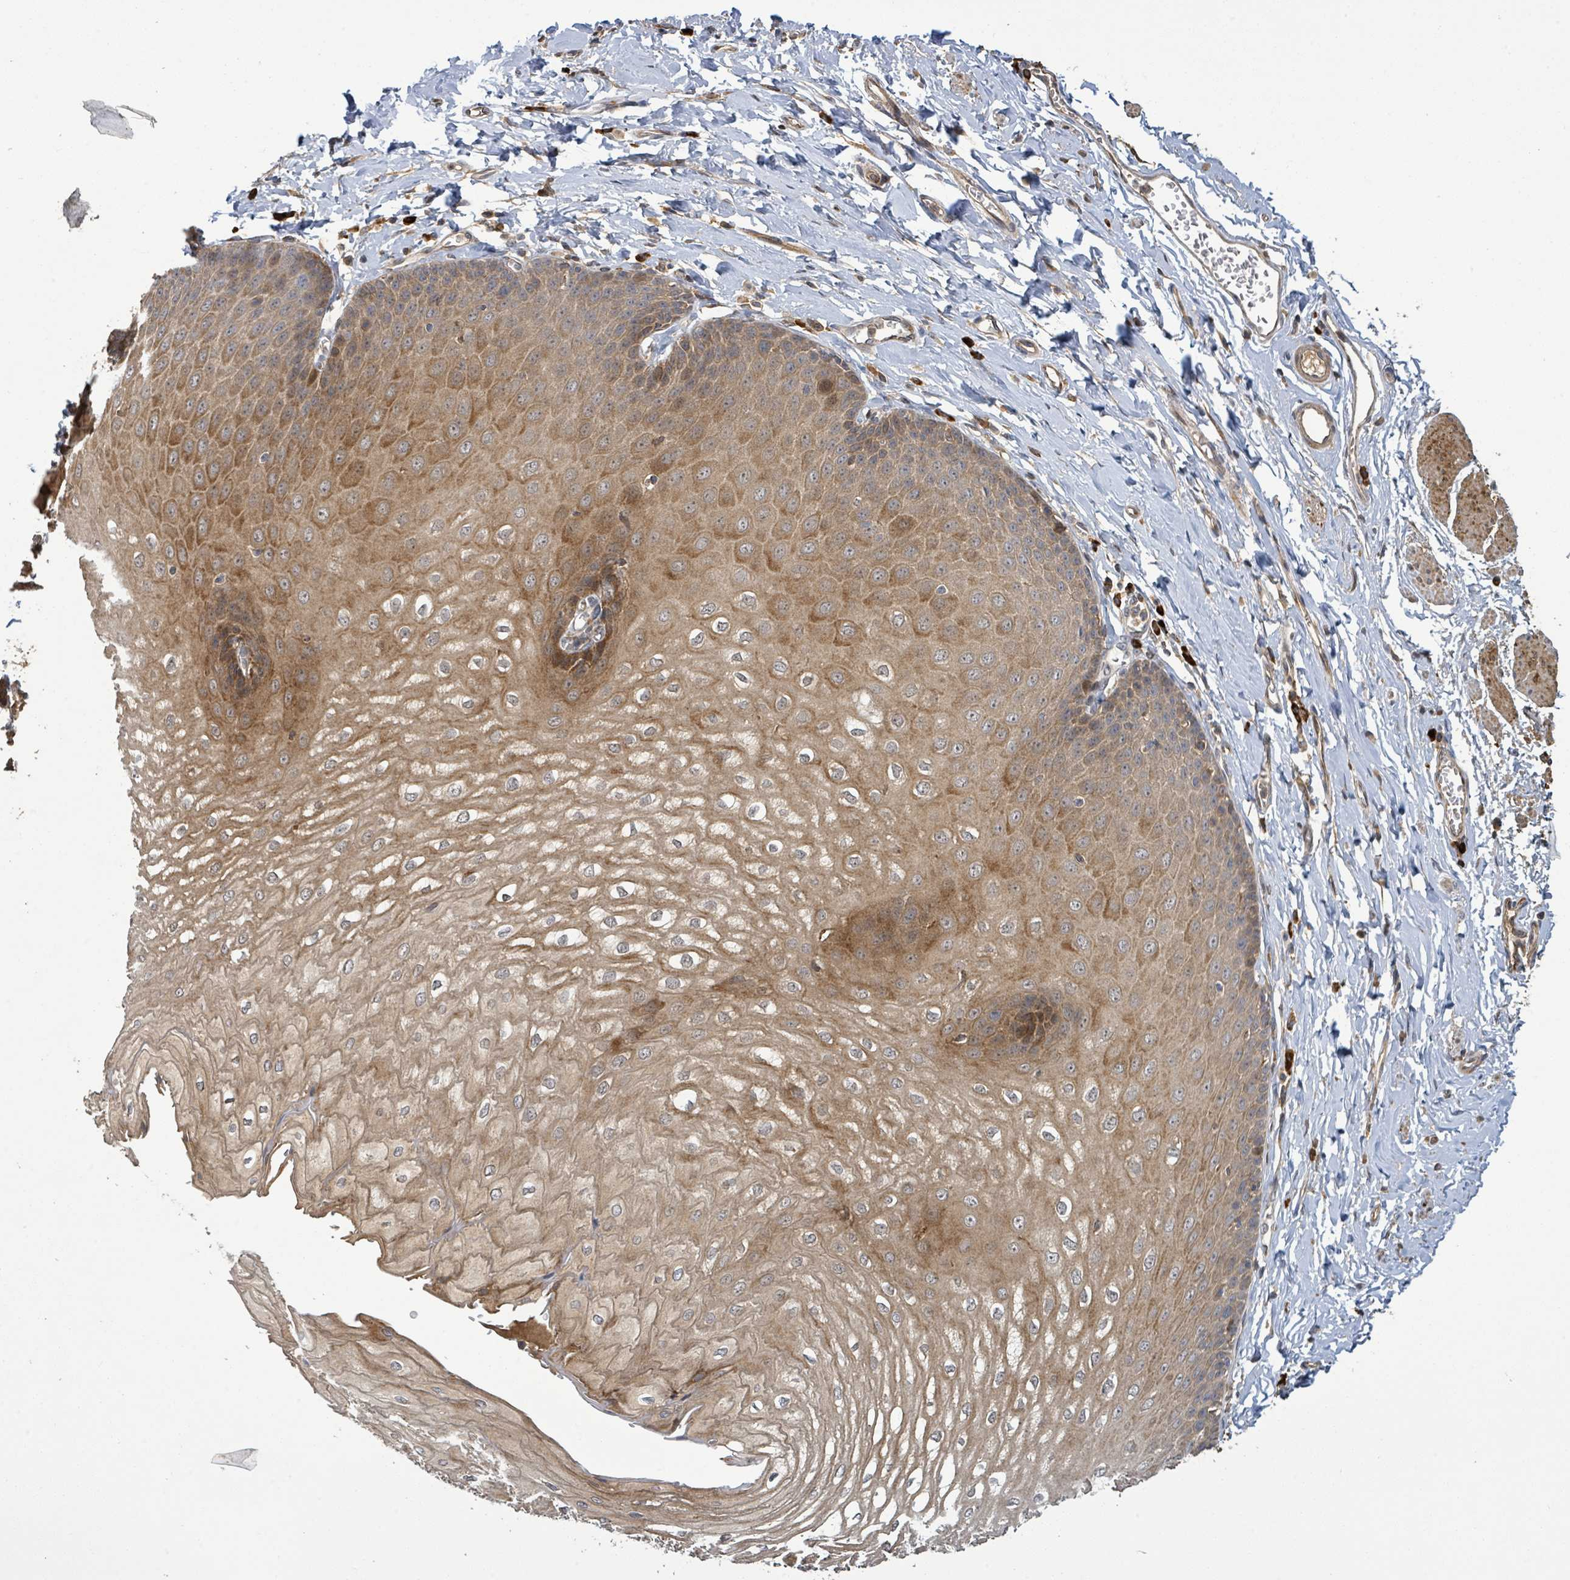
{"staining": {"intensity": "moderate", "quantity": ">75%", "location": "cytoplasmic/membranous"}, "tissue": "esophagus", "cell_type": "Squamous epithelial cells", "image_type": "normal", "snomed": [{"axis": "morphology", "description": "Normal tissue, NOS"}, {"axis": "topography", "description": "Esophagus"}], "caption": "Protein analysis of normal esophagus demonstrates moderate cytoplasmic/membranous positivity in approximately >75% of squamous epithelial cells.", "gene": "STARD4", "patient": {"sex": "male", "age": 70}}